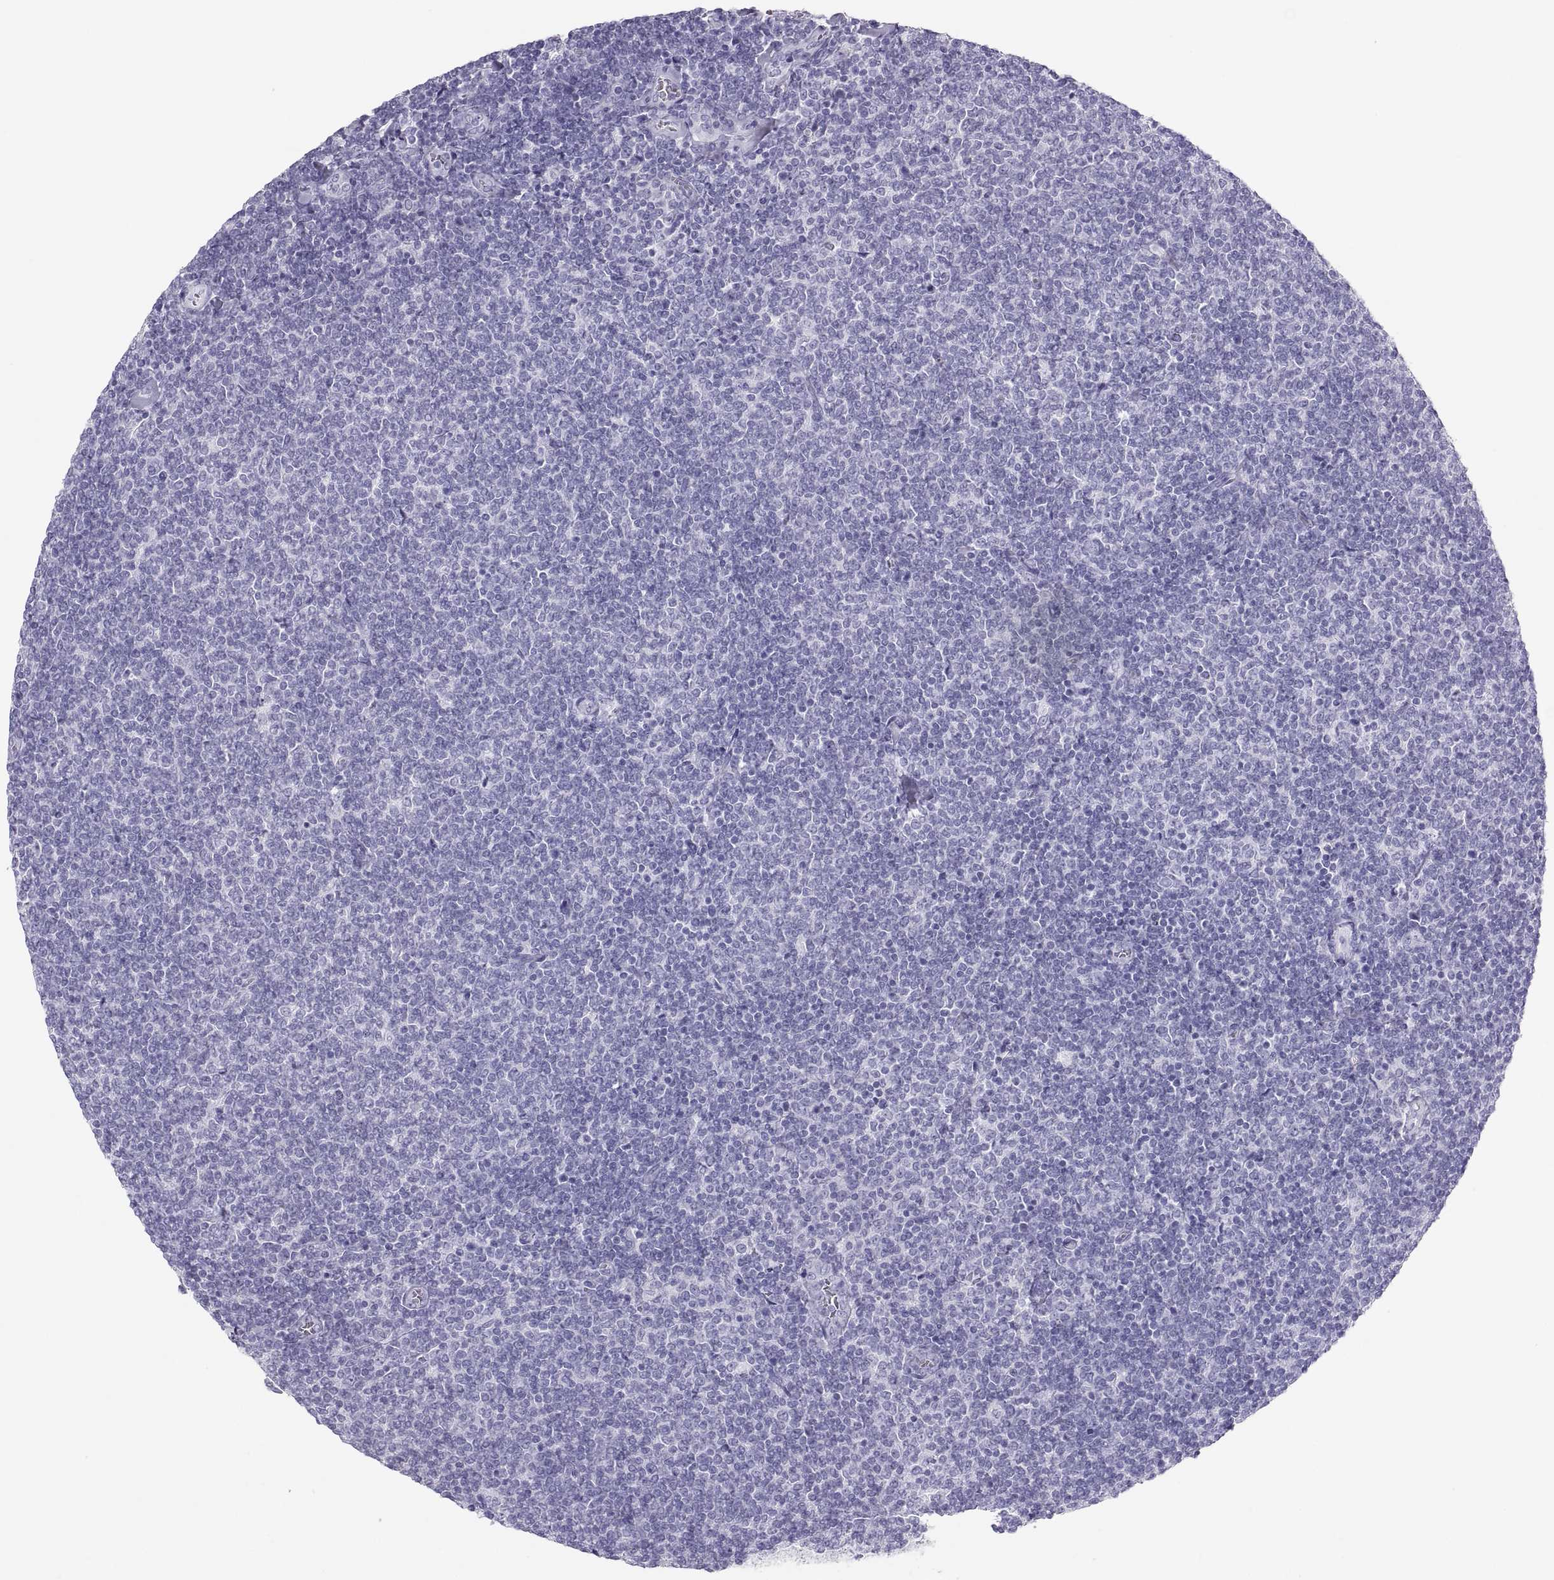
{"staining": {"intensity": "negative", "quantity": "none", "location": "none"}, "tissue": "lymphoma", "cell_type": "Tumor cells", "image_type": "cancer", "snomed": [{"axis": "morphology", "description": "Malignant lymphoma, non-Hodgkin's type, Low grade"}, {"axis": "topography", "description": "Lymph node"}], "caption": "Human malignant lymphoma, non-Hodgkin's type (low-grade) stained for a protein using immunohistochemistry (IHC) exhibits no staining in tumor cells.", "gene": "SEMG1", "patient": {"sex": "male", "age": 52}}